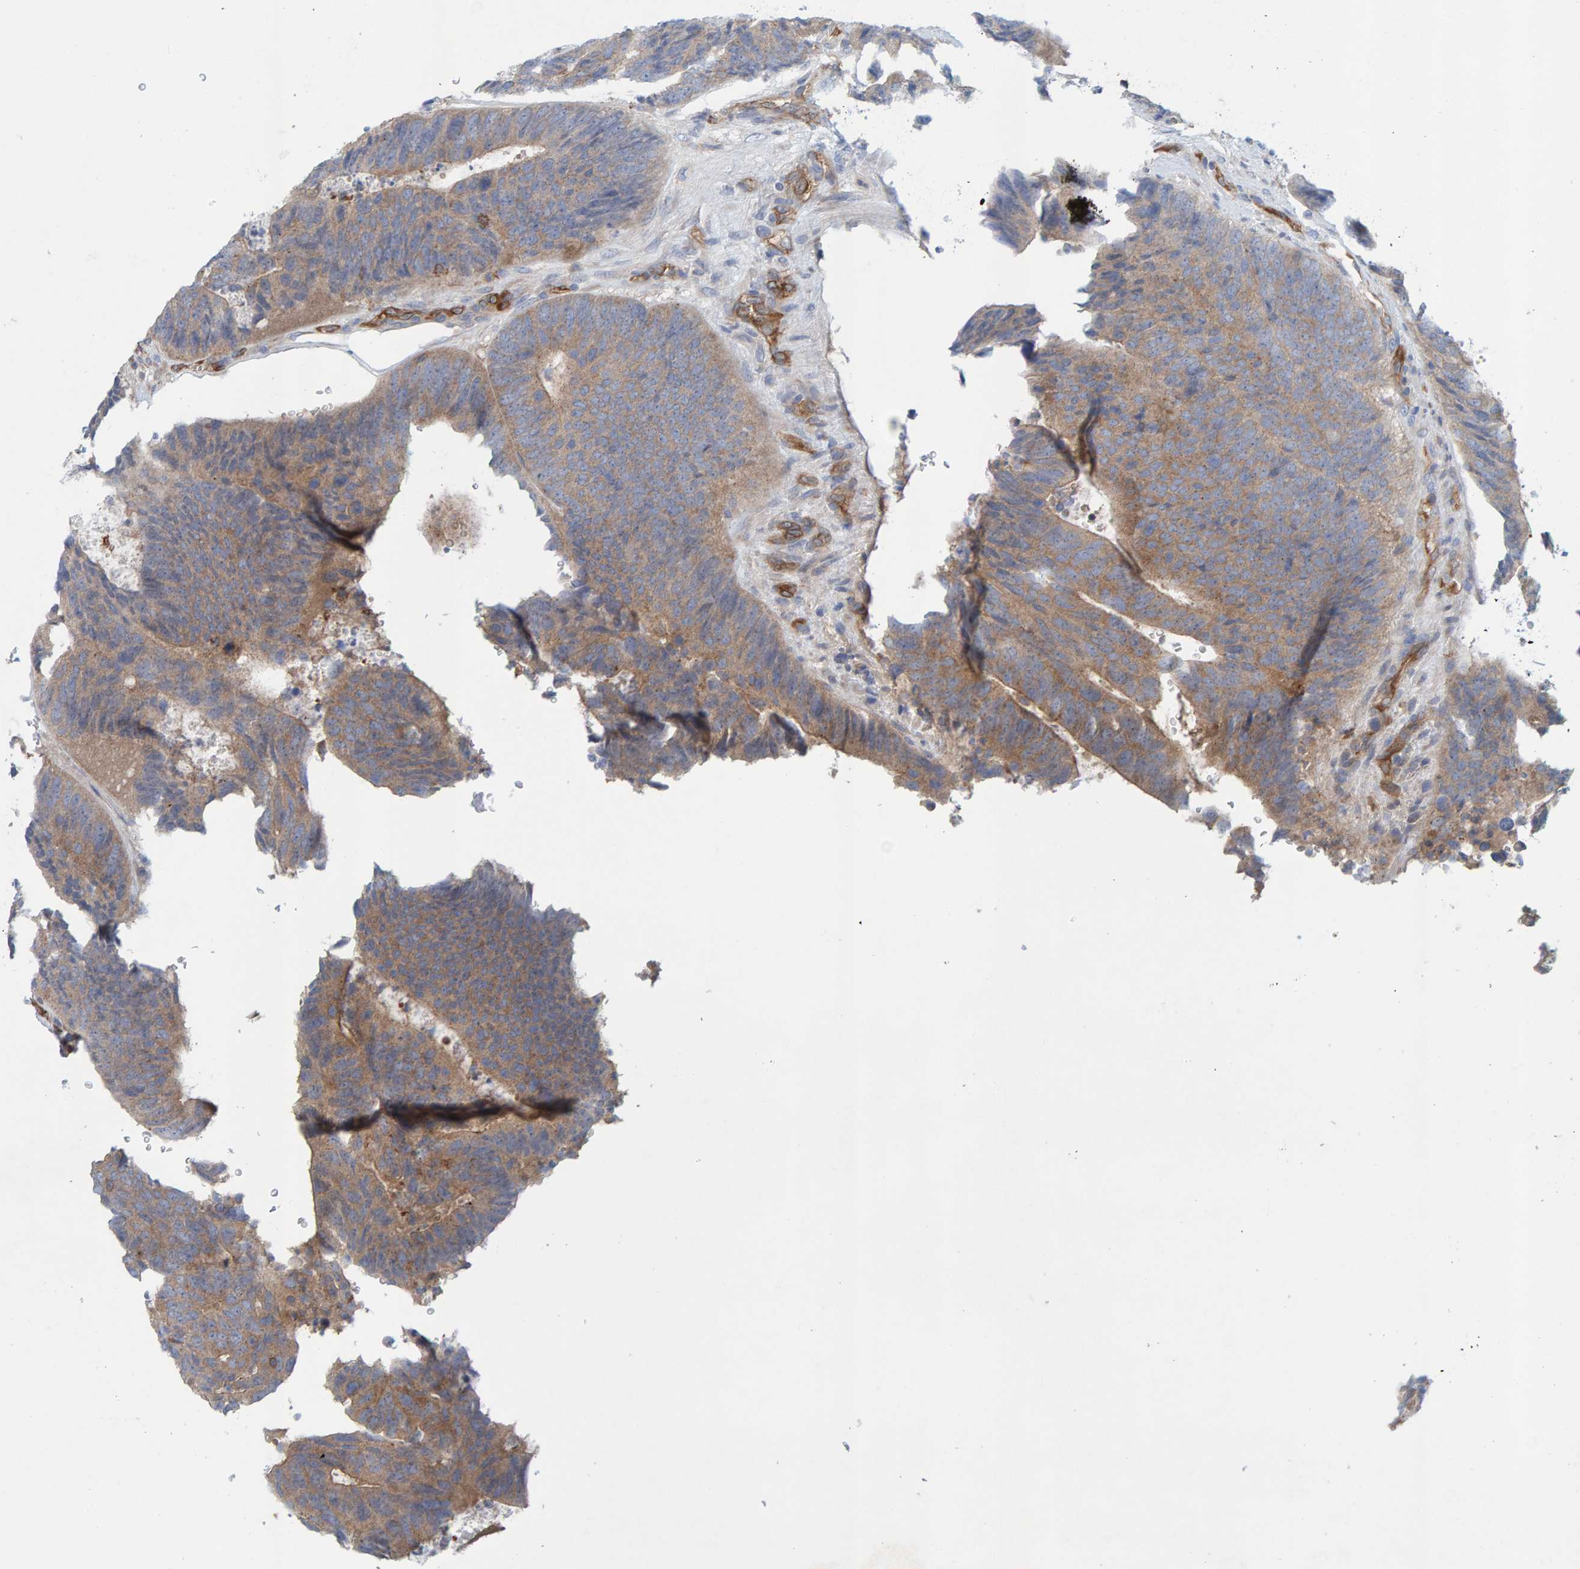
{"staining": {"intensity": "weak", "quantity": ">75%", "location": "cytoplasmic/membranous"}, "tissue": "colorectal cancer", "cell_type": "Tumor cells", "image_type": "cancer", "snomed": [{"axis": "morphology", "description": "Adenocarcinoma, NOS"}, {"axis": "topography", "description": "Colon"}], "caption": "IHC image of adenocarcinoma (colorectal) stained for a protein (brown), which displays low levels of weak cytoplasmic/membranous expression in approximately >75% of tumor cells.", "gene": "PRKD2", "patient": {"sex": "male", "age": 56}}